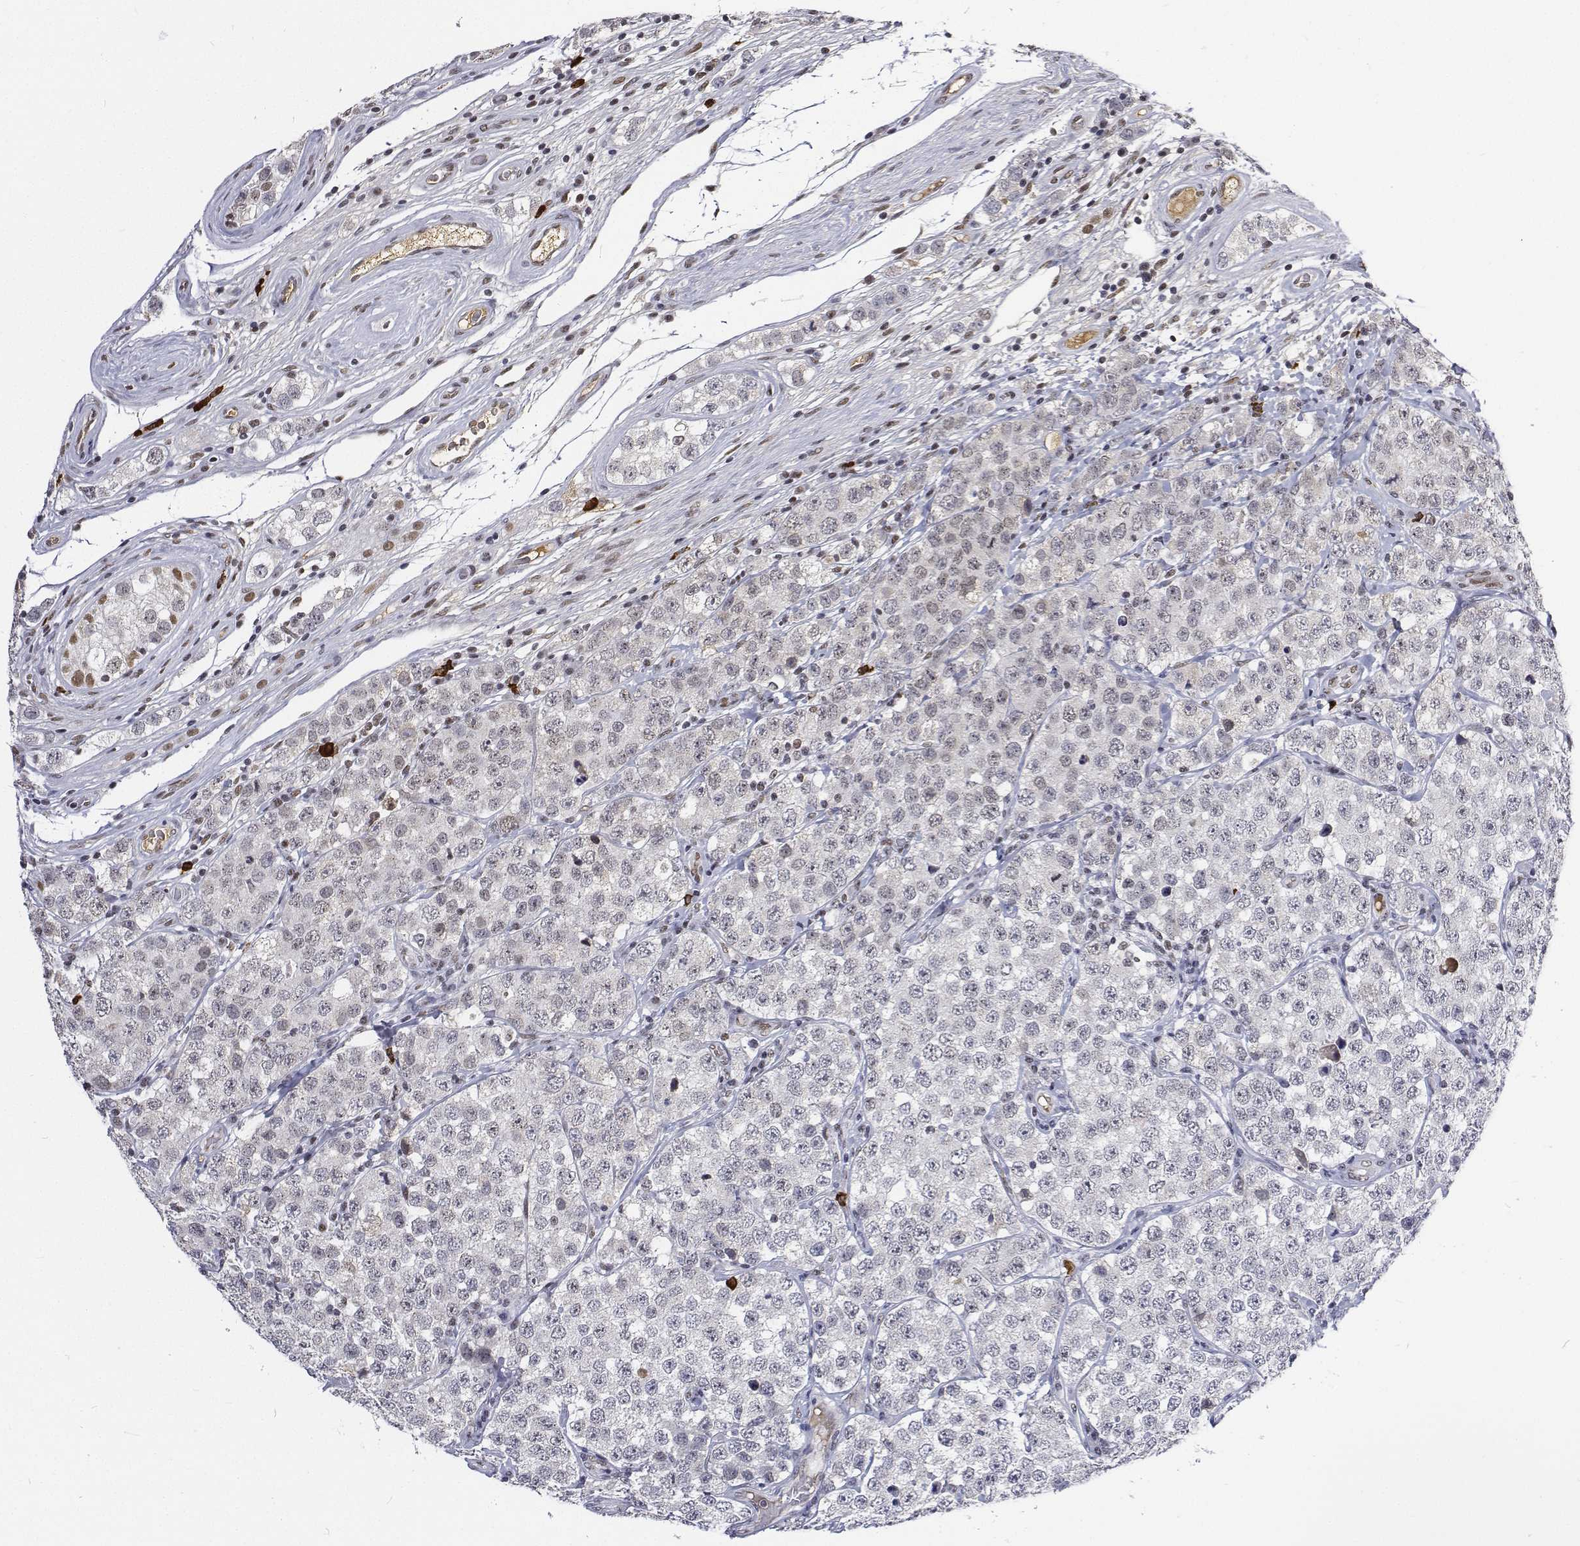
{"staining": {"intensity": "negative", "quantity": "none", "location": "none"}, "tissue": "testis cancer", "cell_type": "Tumor cells", "image_type": "cancer", "snomed": [{"axis": "morphology", "description": "Seminoma, NOS"}, {"axis": "topography", "description": "Testis"}], "caption": "Immunohistochemistry micrograph of neoplastic tissue: testis seminoma stained with DAB shows no significant protein expression in tumor cells. (DAB (3,3'-diaminobenzidine) IHC visualized using brightfield microscopy, high magnification).", "gene": "ATRX", "patient": {"sex": "male", "age": 34}}